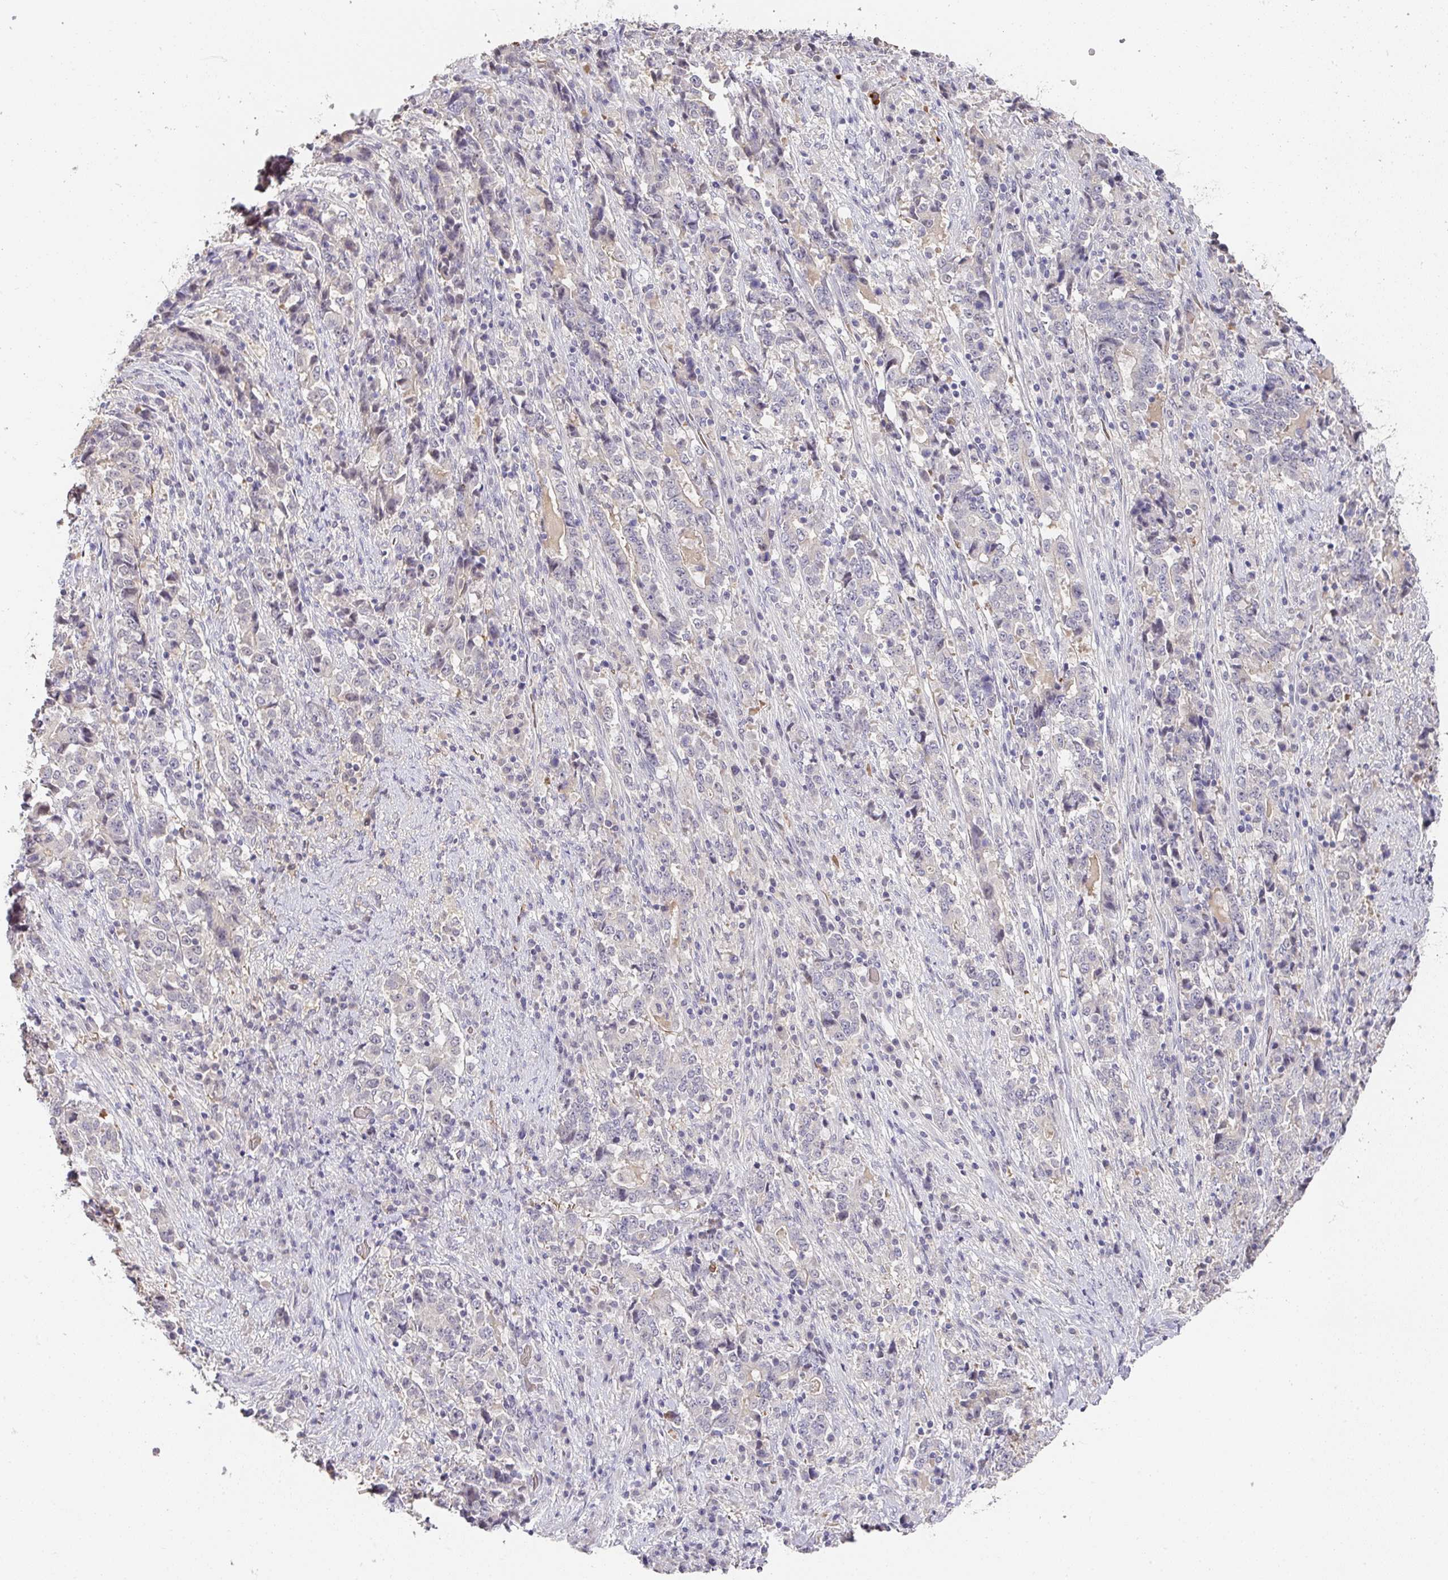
{"staining": {"intensity": "negative", "quantity": "none", "location": "none"}, "tissue": "stomach cancer", "cell_type": "Tumor cells", "image_type": "cancer", "snomed": [{"axis": "morphology", "description": "Normal tissue, NOS"}, {"axis": "morphology", "description": "Adenocarcinoma, NOS"}, {"axis": "topography", "description": "Stomach, upper"}, {"axis": "topography", "description": "Stomach"}], "caption": "Immunohistochemical staining of human stomach cancer (adenocarcinoma) reveals no significant expression in tumor cells.", "gene": "FOXN4", "patient": {"sex": "male", "age": 59}}